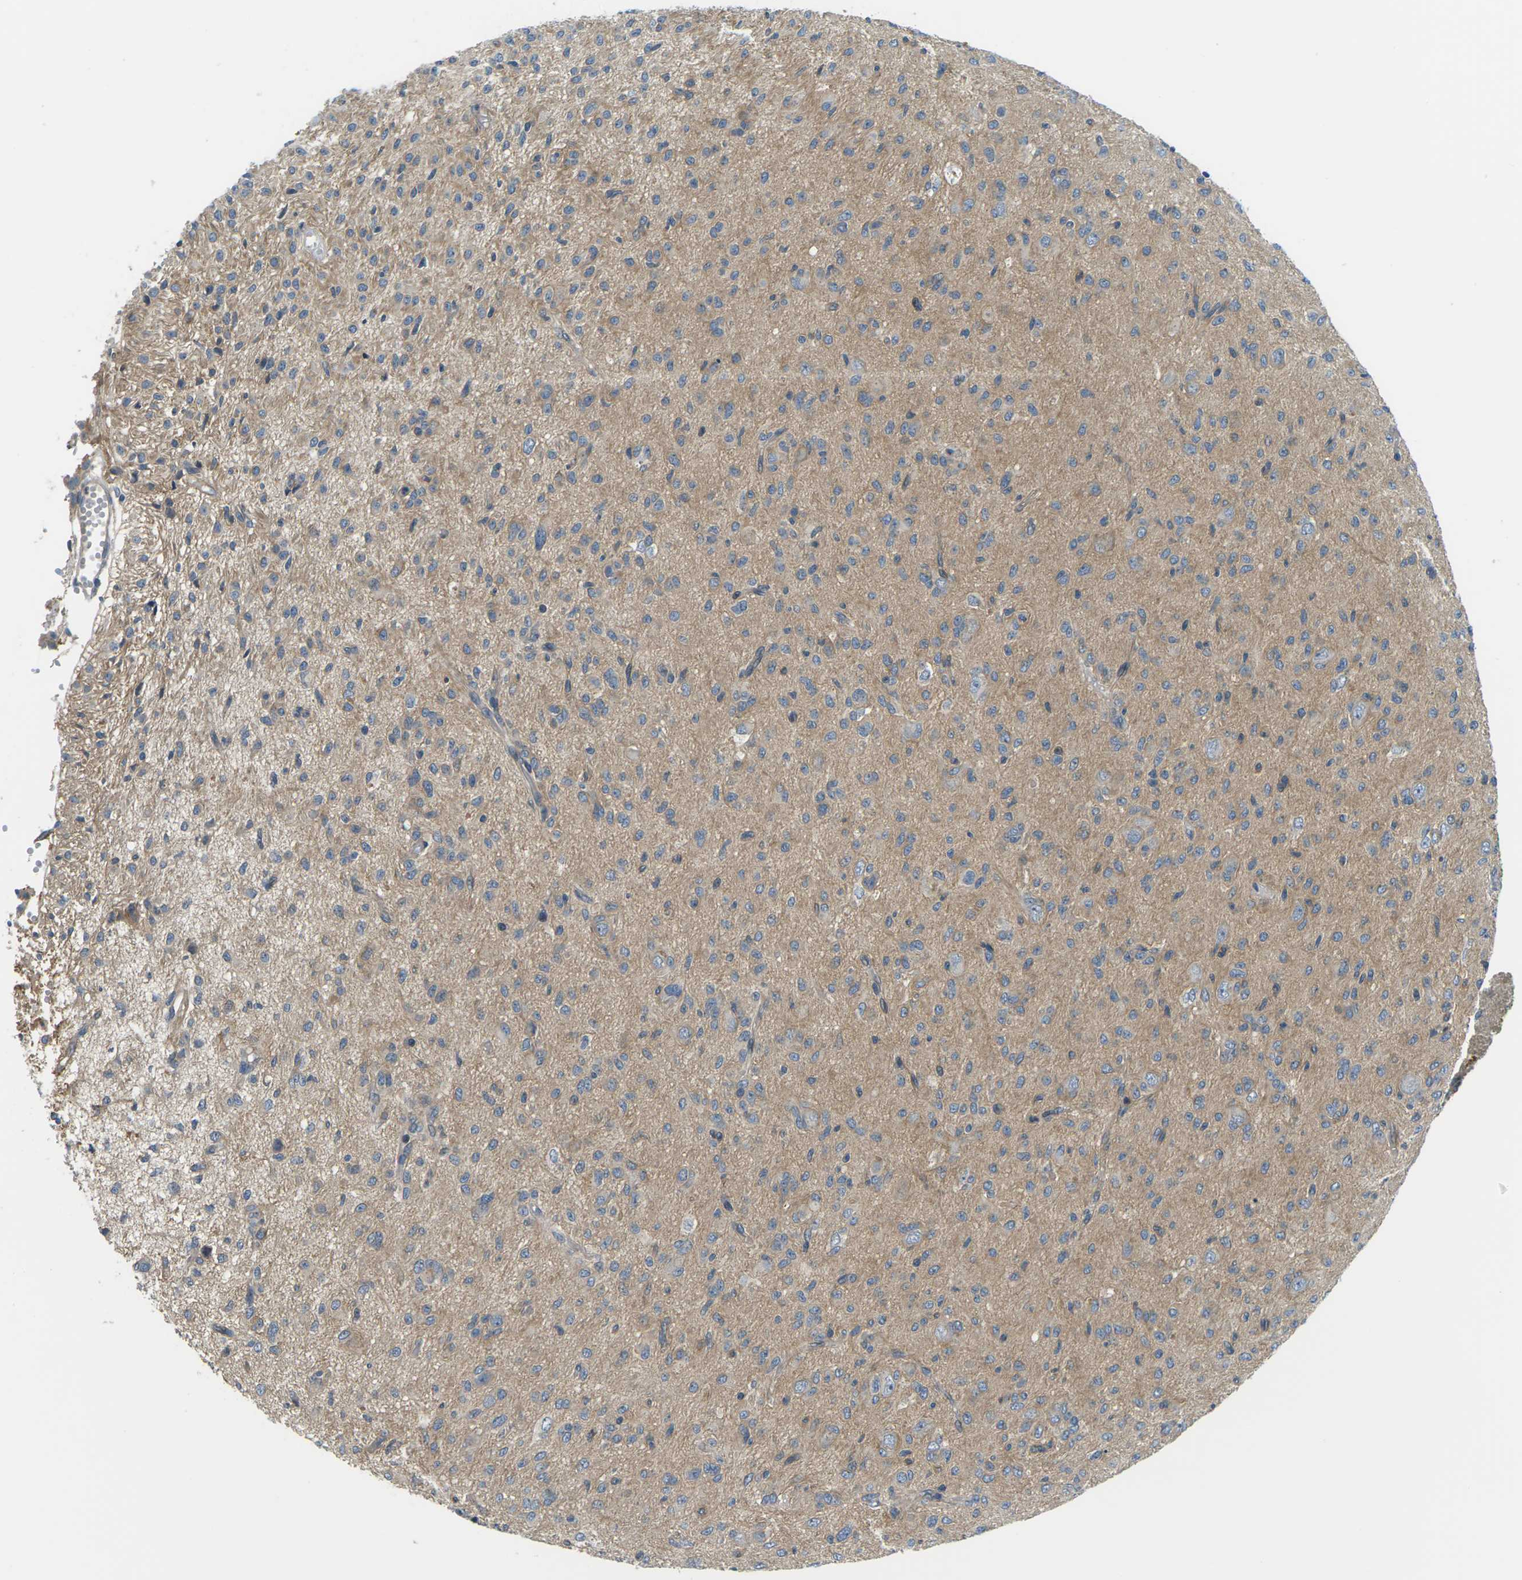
{"staining": {"intensity": "weak", "quantity": ">75%", "location": "cytoplasmic/membranous"}, "tissue": "glioma", "cell_type": "Tumor cells", "image_type": "cancer", "snomed": [{"axis": "morphology", "description": "Glioma, malignant, High grade"}, {"axis": "topography", "description": "Brain"}], "caption": "Protein expression analysis of human glioma reveals weak cytoplasmic/membranous staining in about >75% of tumor cells.", "gene": "SLC13A3", "patient": {"sex": "female", "age": 59}}